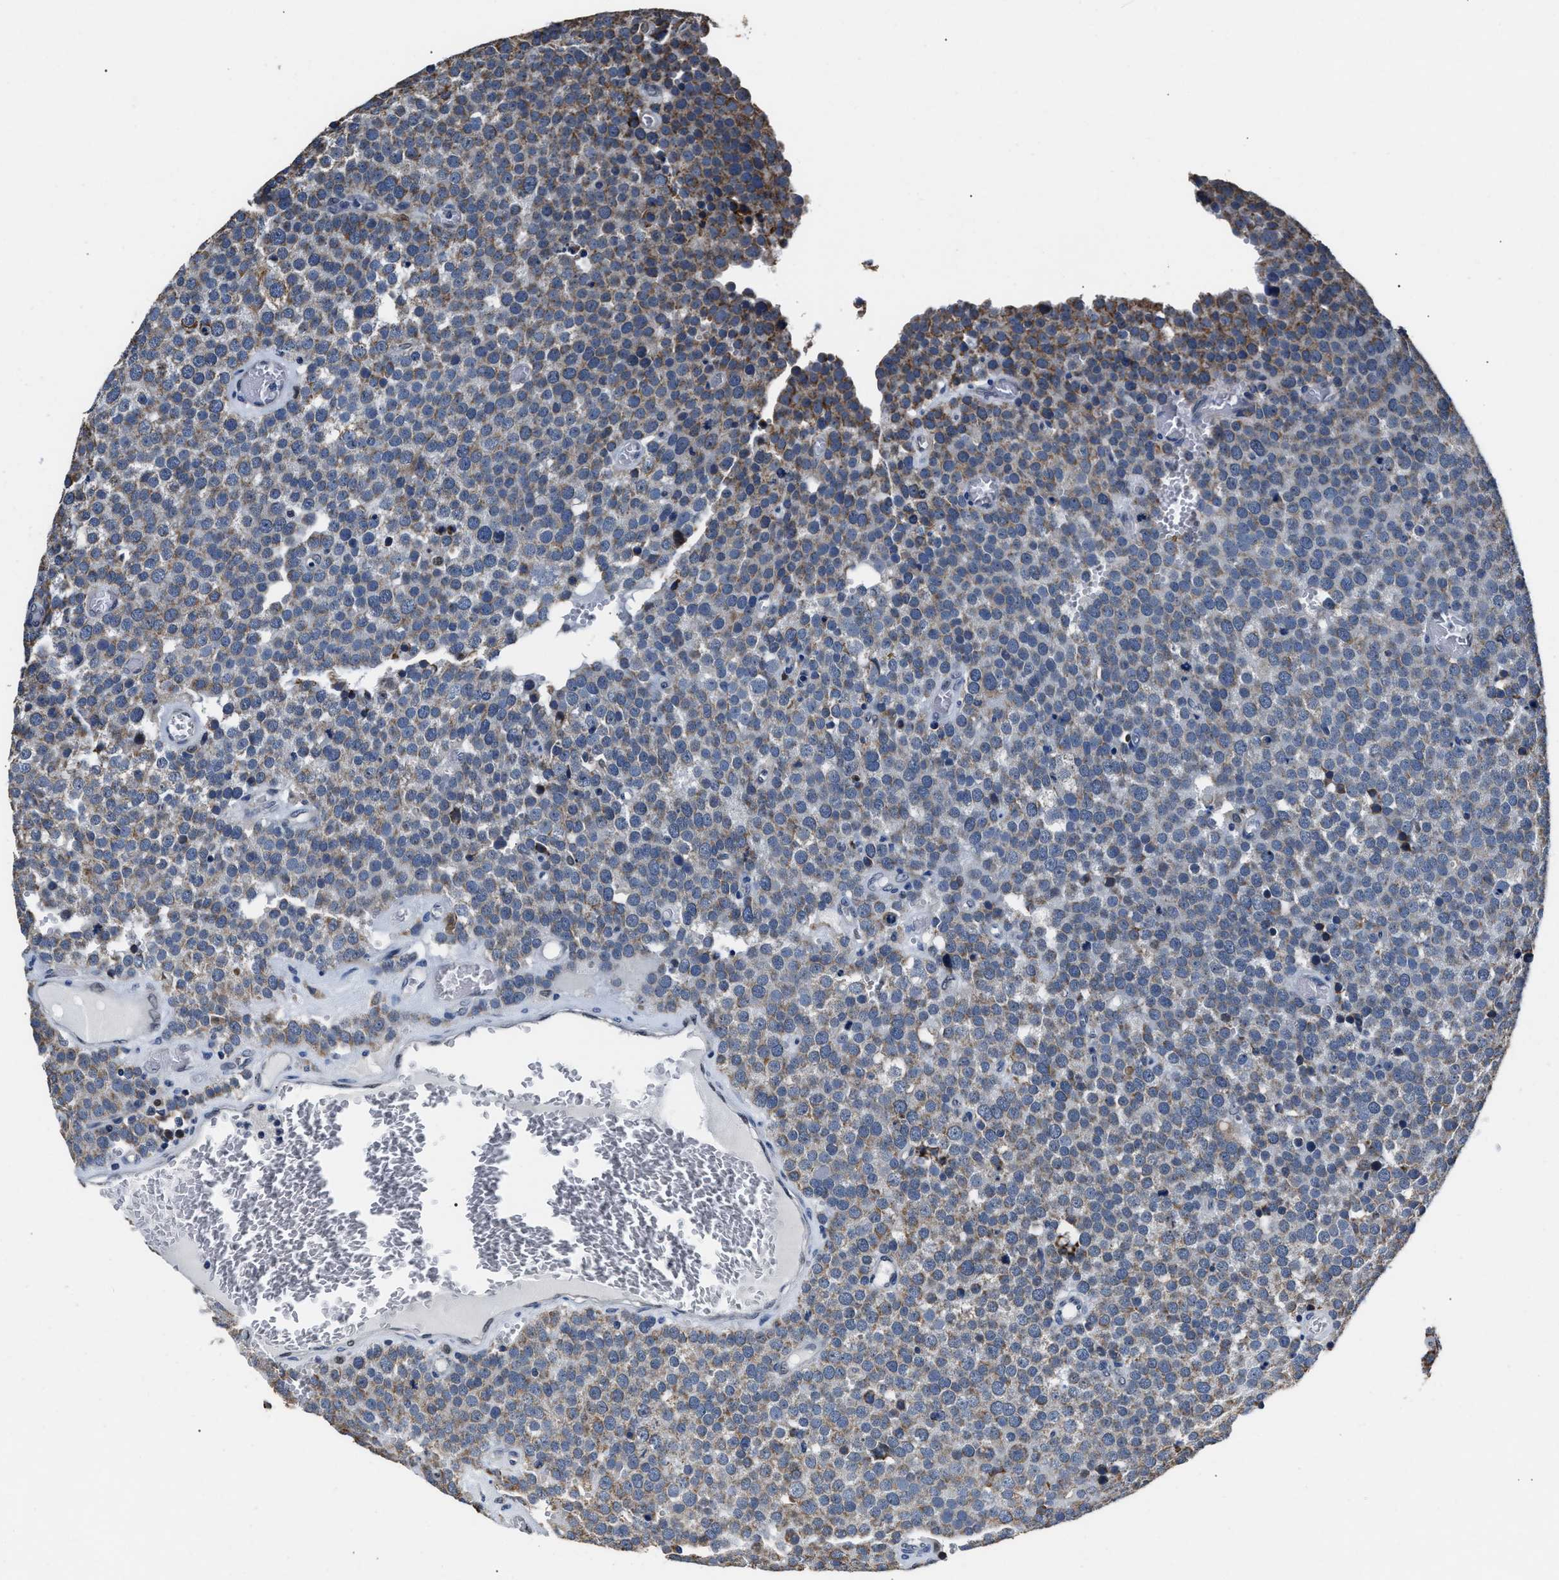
{"staining": {"intensity": "moderate", "quantity": "<25%", "location": "cytoplasmic/membranous"}, "tissue": "testis cancer", "cell_type": "Tumor cells", "image_type": "cancer", "snomed": [{"axis": "morphology", "description": "Normal tissue, NOS"}, {"axis": "morphology", "description": "Seminoma, NOS"}, {"axis": "topography", "description": "Testis"}], "caption": "Testis cancer stained with DAB immunohistochemistry reveals low levels of moderate cytoplasmic/membranous positivity in about <25% of tumor cells.", "gene": "NSUN5", "patient": {"sex": "male", "age": 71}}